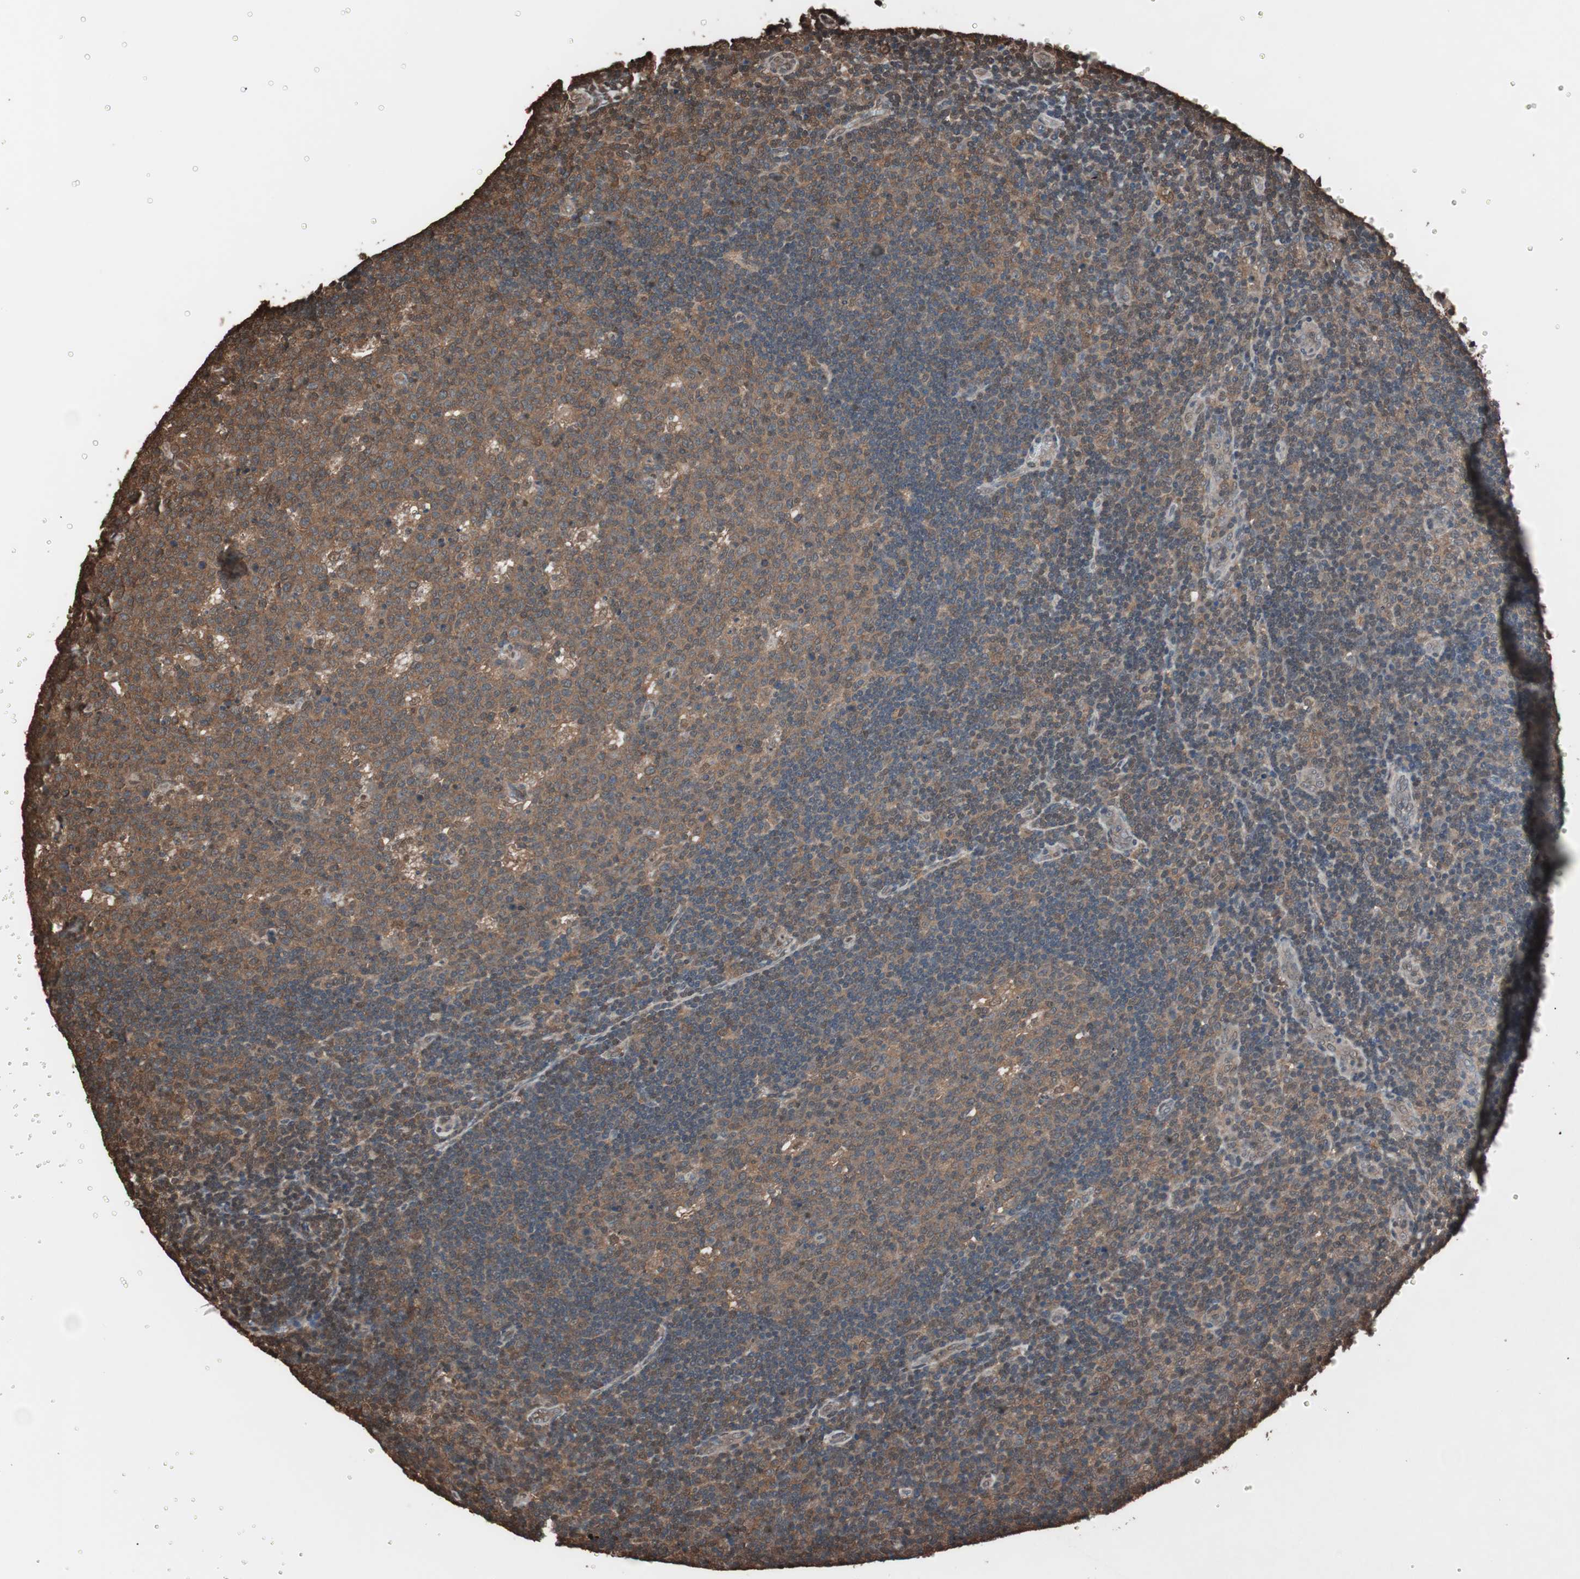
{"staining": {"intensity": "moderate", "quantity": ">75%", "location": "cytoplasmic/membranous"}, "tissue": "lymph node", "cell_type": "Germinal center cells", "image_type": "normal", "snomed": [{"axis": "morphology", "description": "Normal tissue, NOS"}, {"axis": "topography", "description": "Lymph node"}, {"axis": "topography", "description": "Salivary gland"}], "caption": "A high-resolution micrograph shows IHC staining of normal lymph node, which demonstrates moderate cytoplasmic/membranous expression in about >75% of germinal center cells.", "gene": "CALM2", "patient": {"sex": "male", "age": 8}}